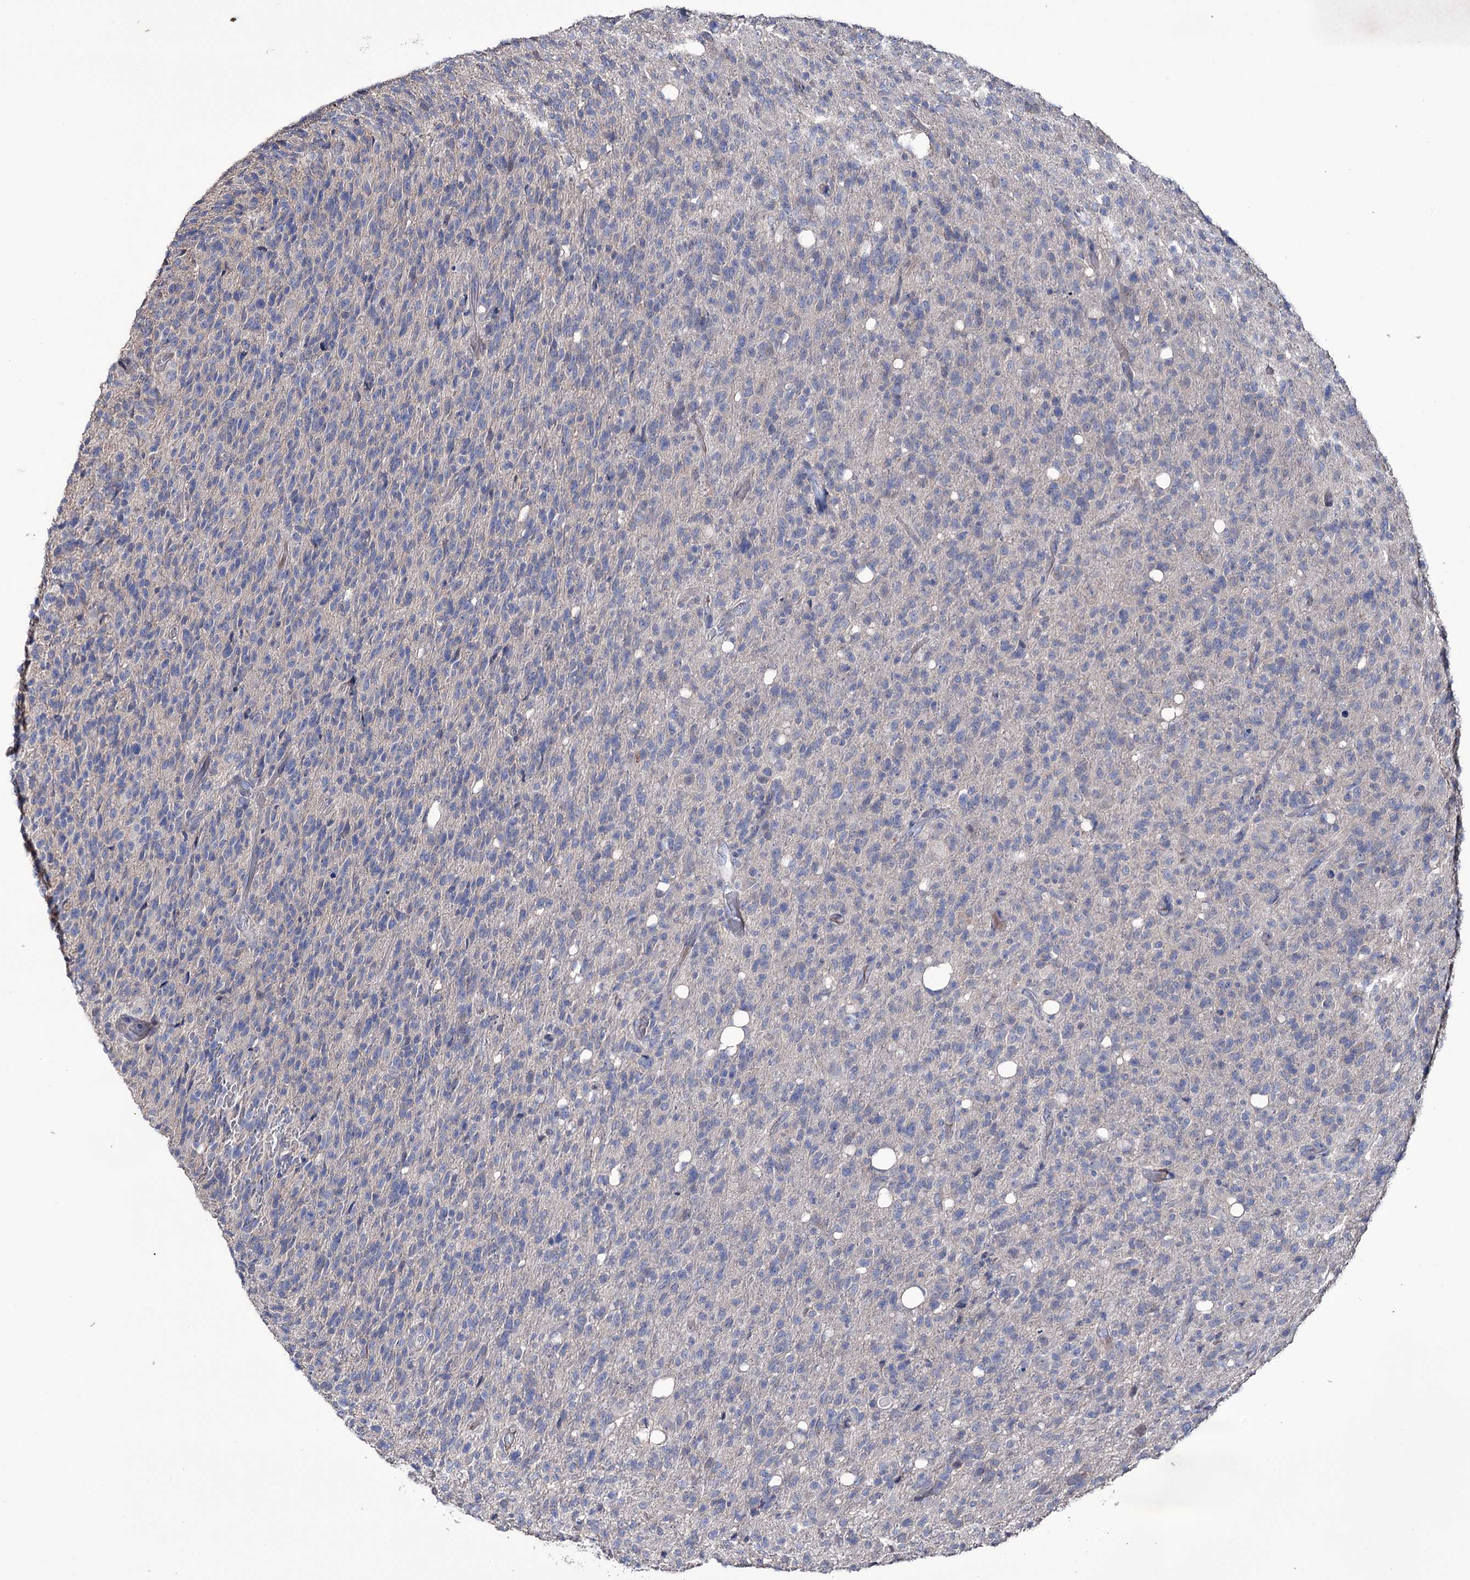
{"staining": {"intensity": "negative", "quantity": "none", "location": "none"}, "tissue": "glioma", "cell_type": "Tumor cells", "image_type": "cancer", "snomed": [{"axis": "morphology", "description": "Glioma, malignant, High grade"}, {"axis": "topography", "description": "Brain"}], "caption": "A micrograph of glioma stained for a protein demonstrates no brown staining in tumor cells.", "gene": "EPB41L5", "patient": {"sex": "female", "age": 57}}